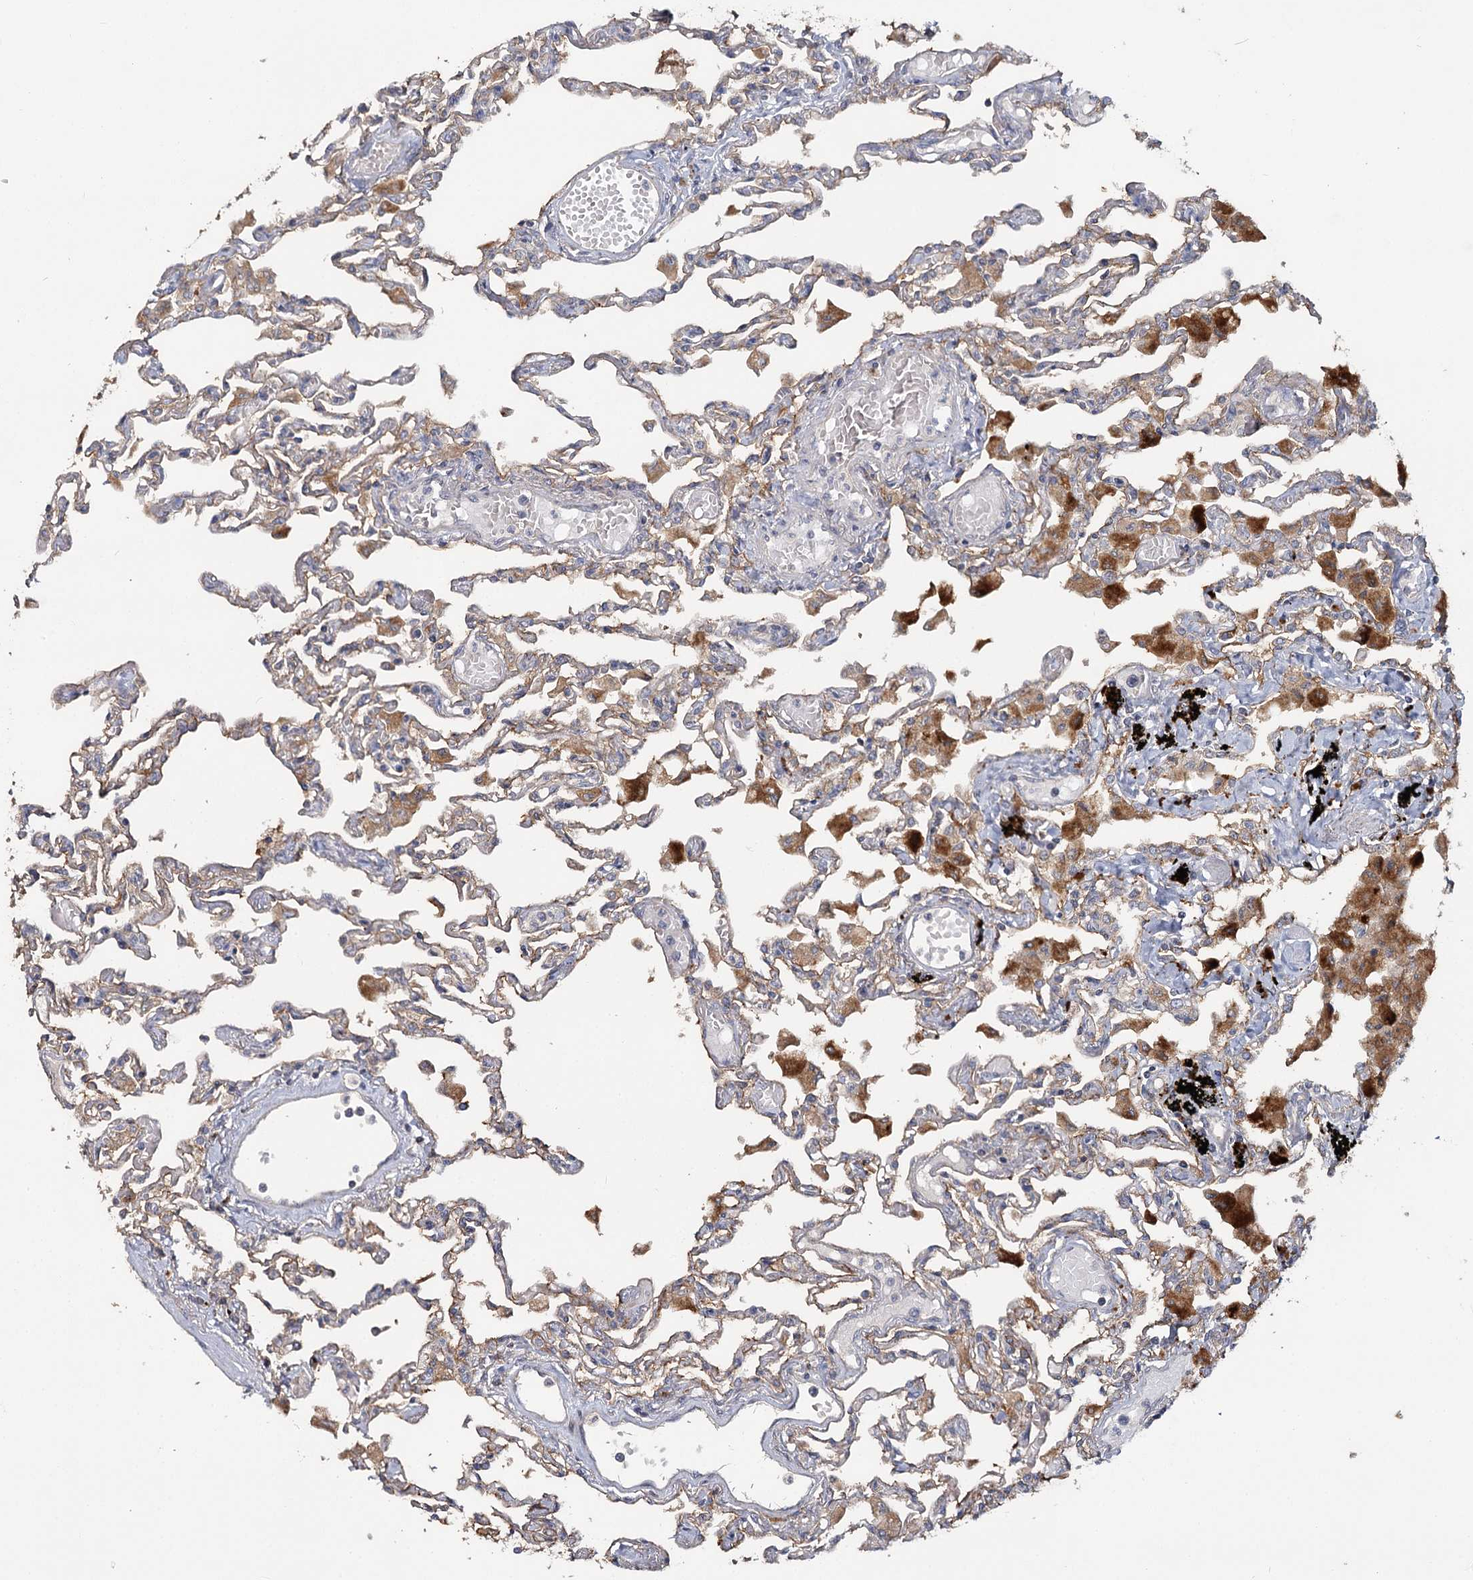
{"staining": {"intensity": "weak", "quantity": "25%-75%", "location": "cytoplasmic/membranous"}, "tissue": "lung", "cell_type": "Alveolar cells", "image_type": "normal", "snomed": [{"axis": "morphology", "description": "Normal tissue, NOS"}, {"axis": "topography", "description": "Bronchus"}, {"axis": "topography", "description": "Lung"}], "caption": "This photomicrograph shows IHC staining of unremarkable human lung, with low weak cytoplasmic/membranous staining in about 25%-75% of alveolar cells.", "gene": "ANGPTL5", "patient": {"sex": "female", "age": 49}}